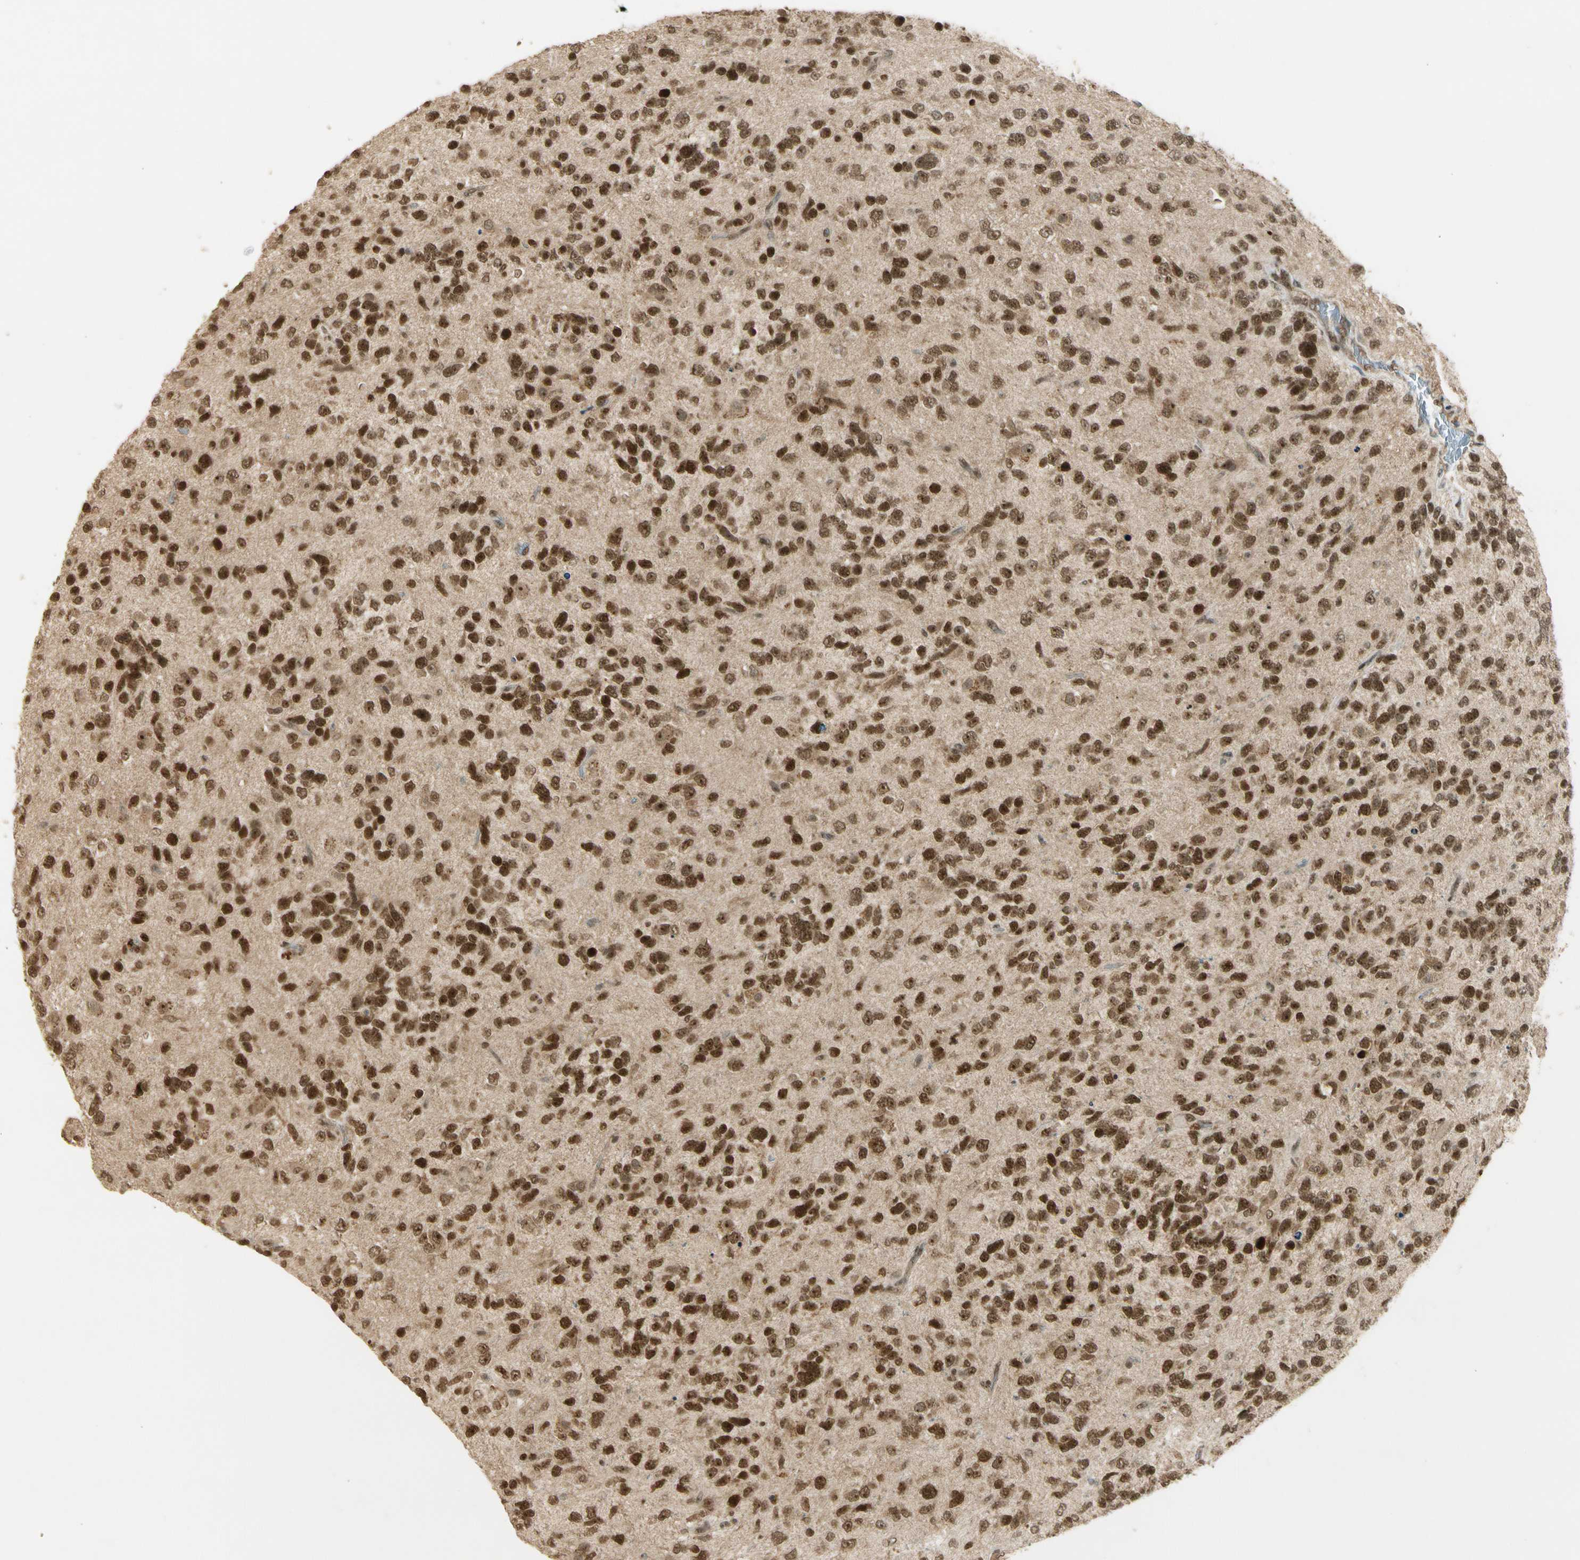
{"staining": {"intensity": "strong", "quantity": ">75%", "location": "cytoplasmic/membranous,nuclear"}, "tissue": "glioma", "cell_type": "Tumor cells", "image_type": "cancer", "snomed": [{"axis": "morphology", "description": "Glioma, malignant, High grade"}, {"axis": "topography", "description": "Brain"}], "caption": "DAB (3,3'-diaminobenzidine) immunohistochemical staining of glioma exhibits strong cytoplasmic/membranous and nuclear protein expression in approximately >75% of tumor cells. Immunohistochemistry stains the protein in brown and the nuclei are stained blue.", "gene": "ZNF135", "patient": {"sex": "female", "age": 58}}